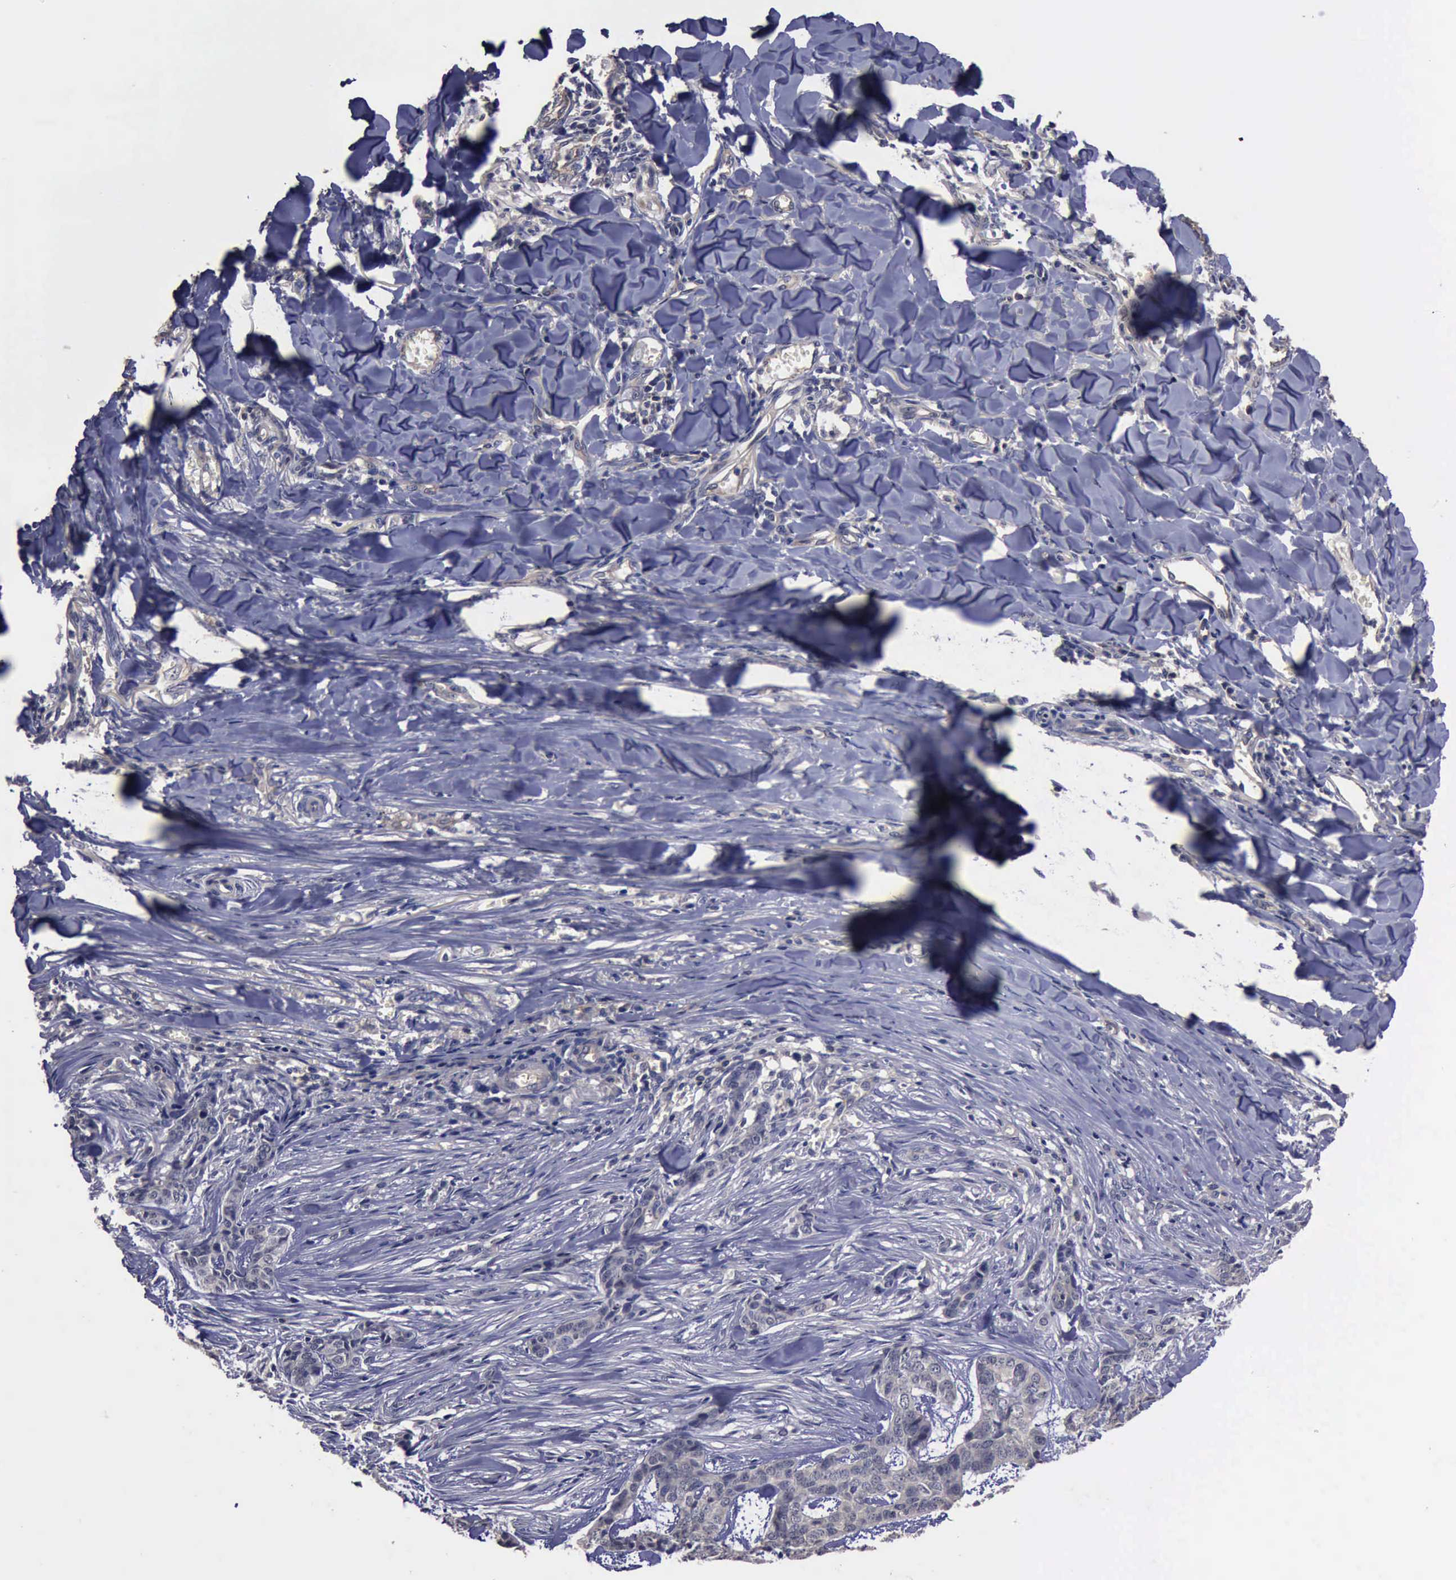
{"staining": {"intensity": "negative", "quantity": "none", "location": "none"}, "tissue": "skin cancer", "cell_type": "Tumor cells", "image_type": "cancer", "snomed": [{"axis": "morphology", "description": "Normal tissue, NOS"}, {"axis": "morphology", "description": "Basal cell carcinoma"}, {"axis": "topography", "description": "Skin"}], "caption": "A high-resolution histopathology image shows immunohistochemistry (IHC) staining of skin basal cell carcinoma, which shows no significant staining in tumor cells. Brightfield microscopy of immunohistochemistry (IHC) stained with DAB (3,3'-diaminobenzidine) (brown) and hematoxylin (blue), captured at high magnification.", "gene": "CRKL", "patient": {"sex": "female", "age": 65}}